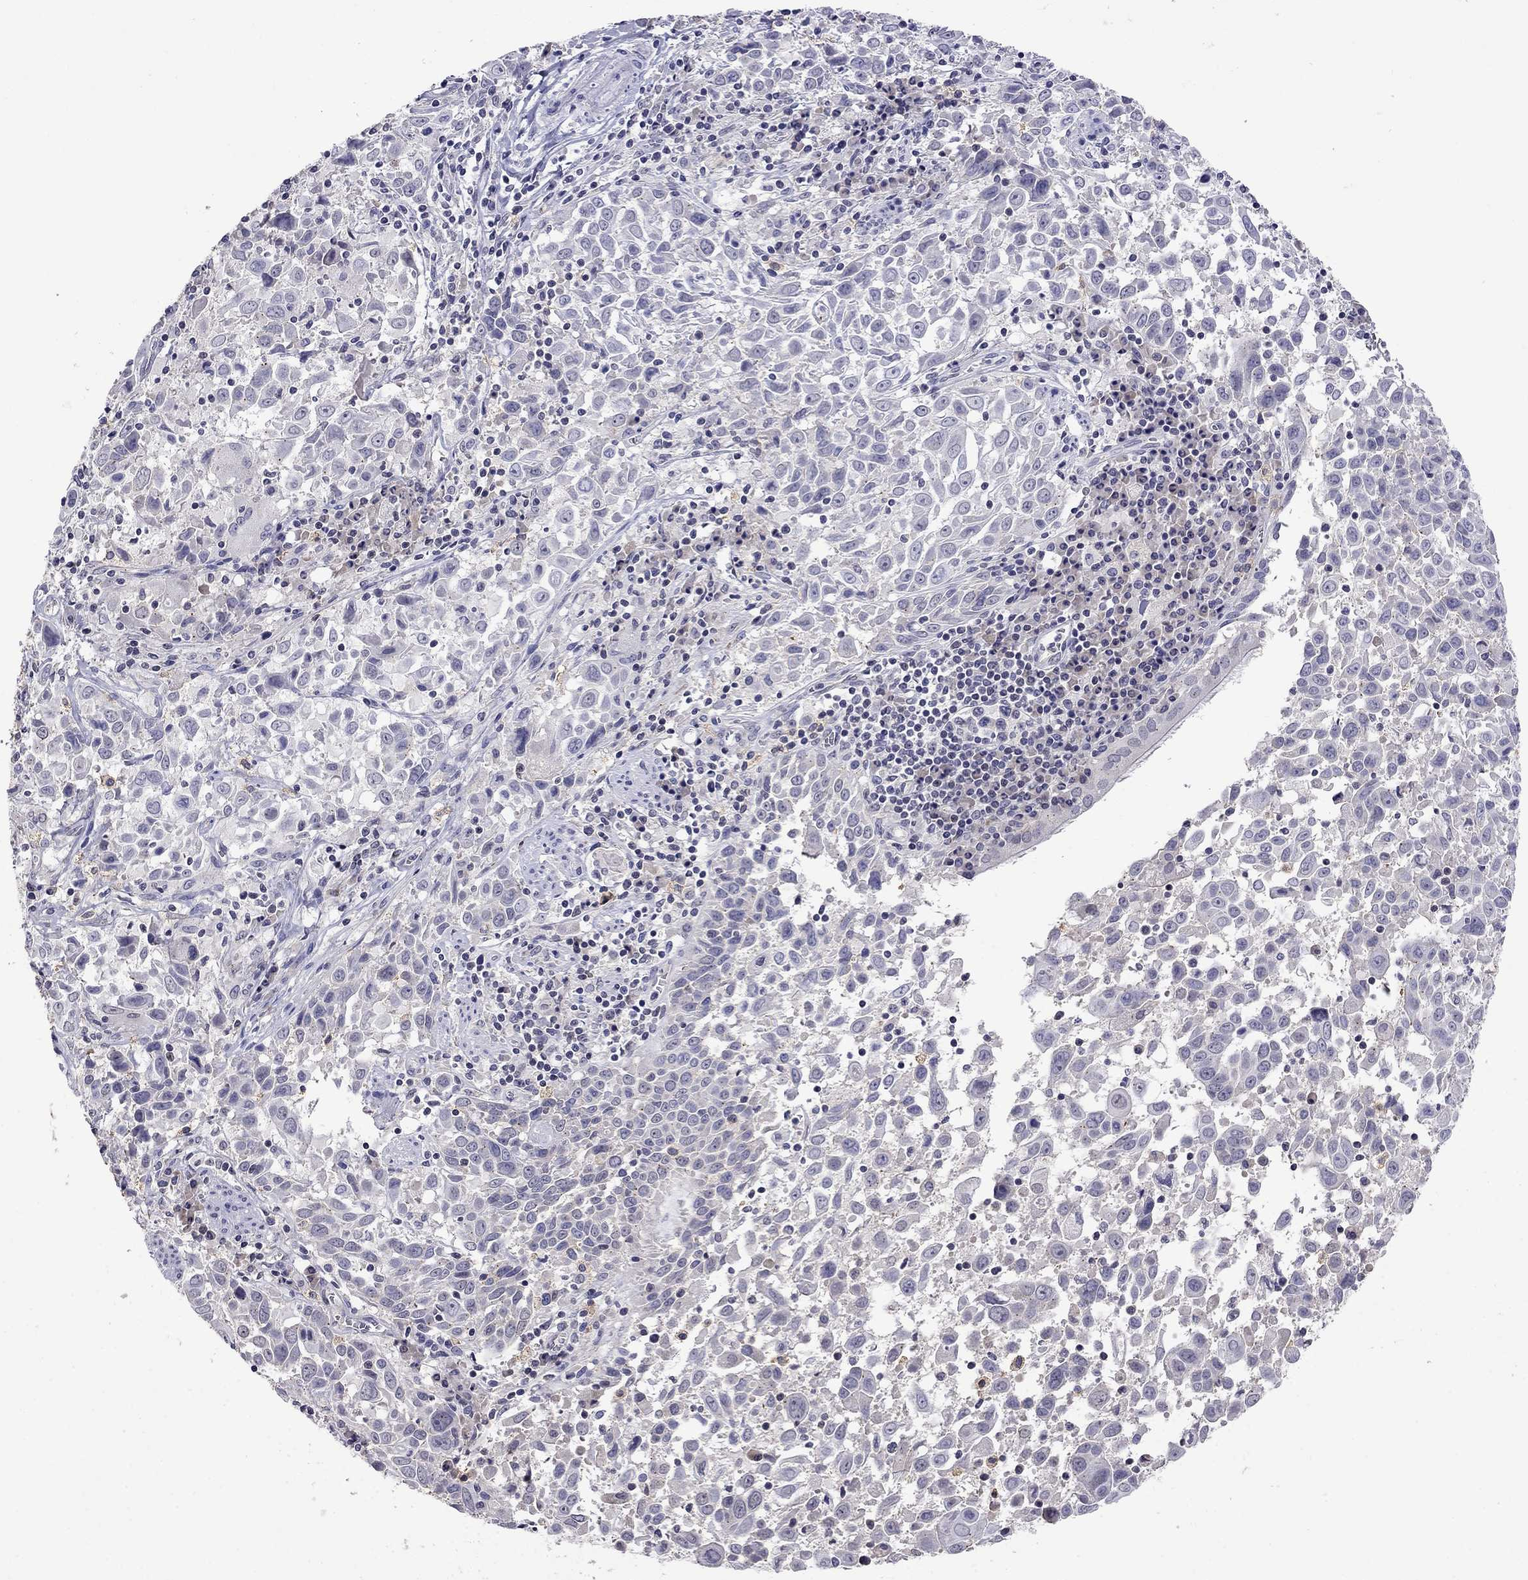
{"staining": {"intensity": "negative", "quantity": "none", "location": "none"}, "tissue": "lung cancer", "cell_type": "Tumor cells", "image_type": "cancer", "snomed": [{"axis": "morphology", "description": "Squamous cell carcinoma, NOS"}, {"axis": "topography", "description": "Lung"}], "caption": "Immunohistochemistry (IHC) of squamous cell carcinoma (lung) displays no positivity in tumor cells.", "gene": "WNK3", "patient": {"sex": "male", "age": 57}}